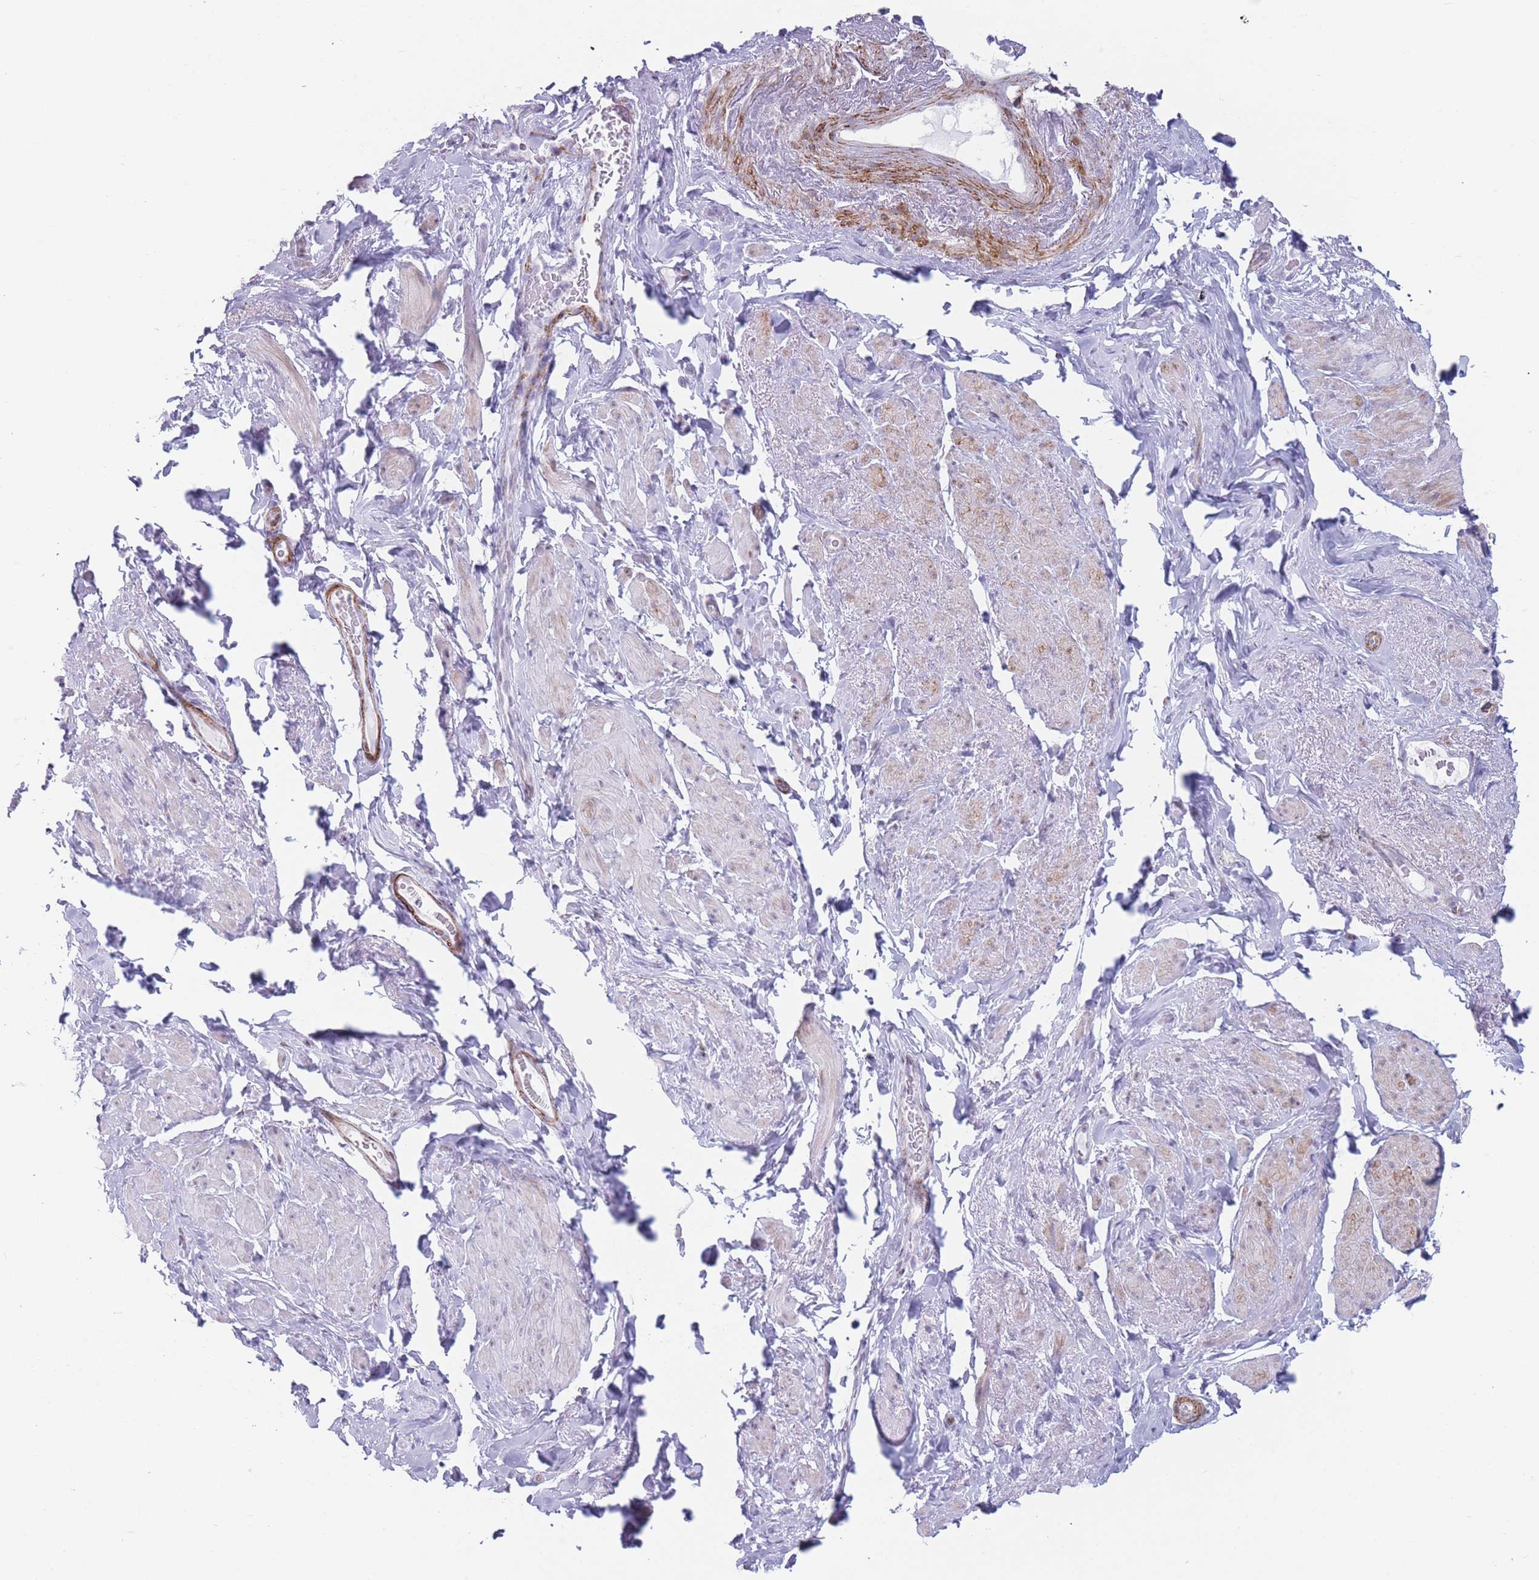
{"staining": {"intensity": "moderate", "quantity": "25%-75%", "location": "cytoplasmic/membranous"}, "tissue": "smooth muscle", "cell_type": "Smooth muscle cells", "image_type": "normal", "snomed": [{"axis": "morphology", "description": "Normal tissue, NOS"}, {"axis": "topography", "description": "Smooth muscle"}, {"axis": "topography", "description": "Peripheral nerve tissue"}], "caption": "The histopathology image demonstrates immunohistochemical staining of normal smooth muscle. There is moderate cytoplasmic/membranous staining is appreciated in about 25%-75% of smooth muscle cells. Nuclei are stained in blue.", "gene": "IFNA10", "patient": {"sex": "male", "age": 69}}